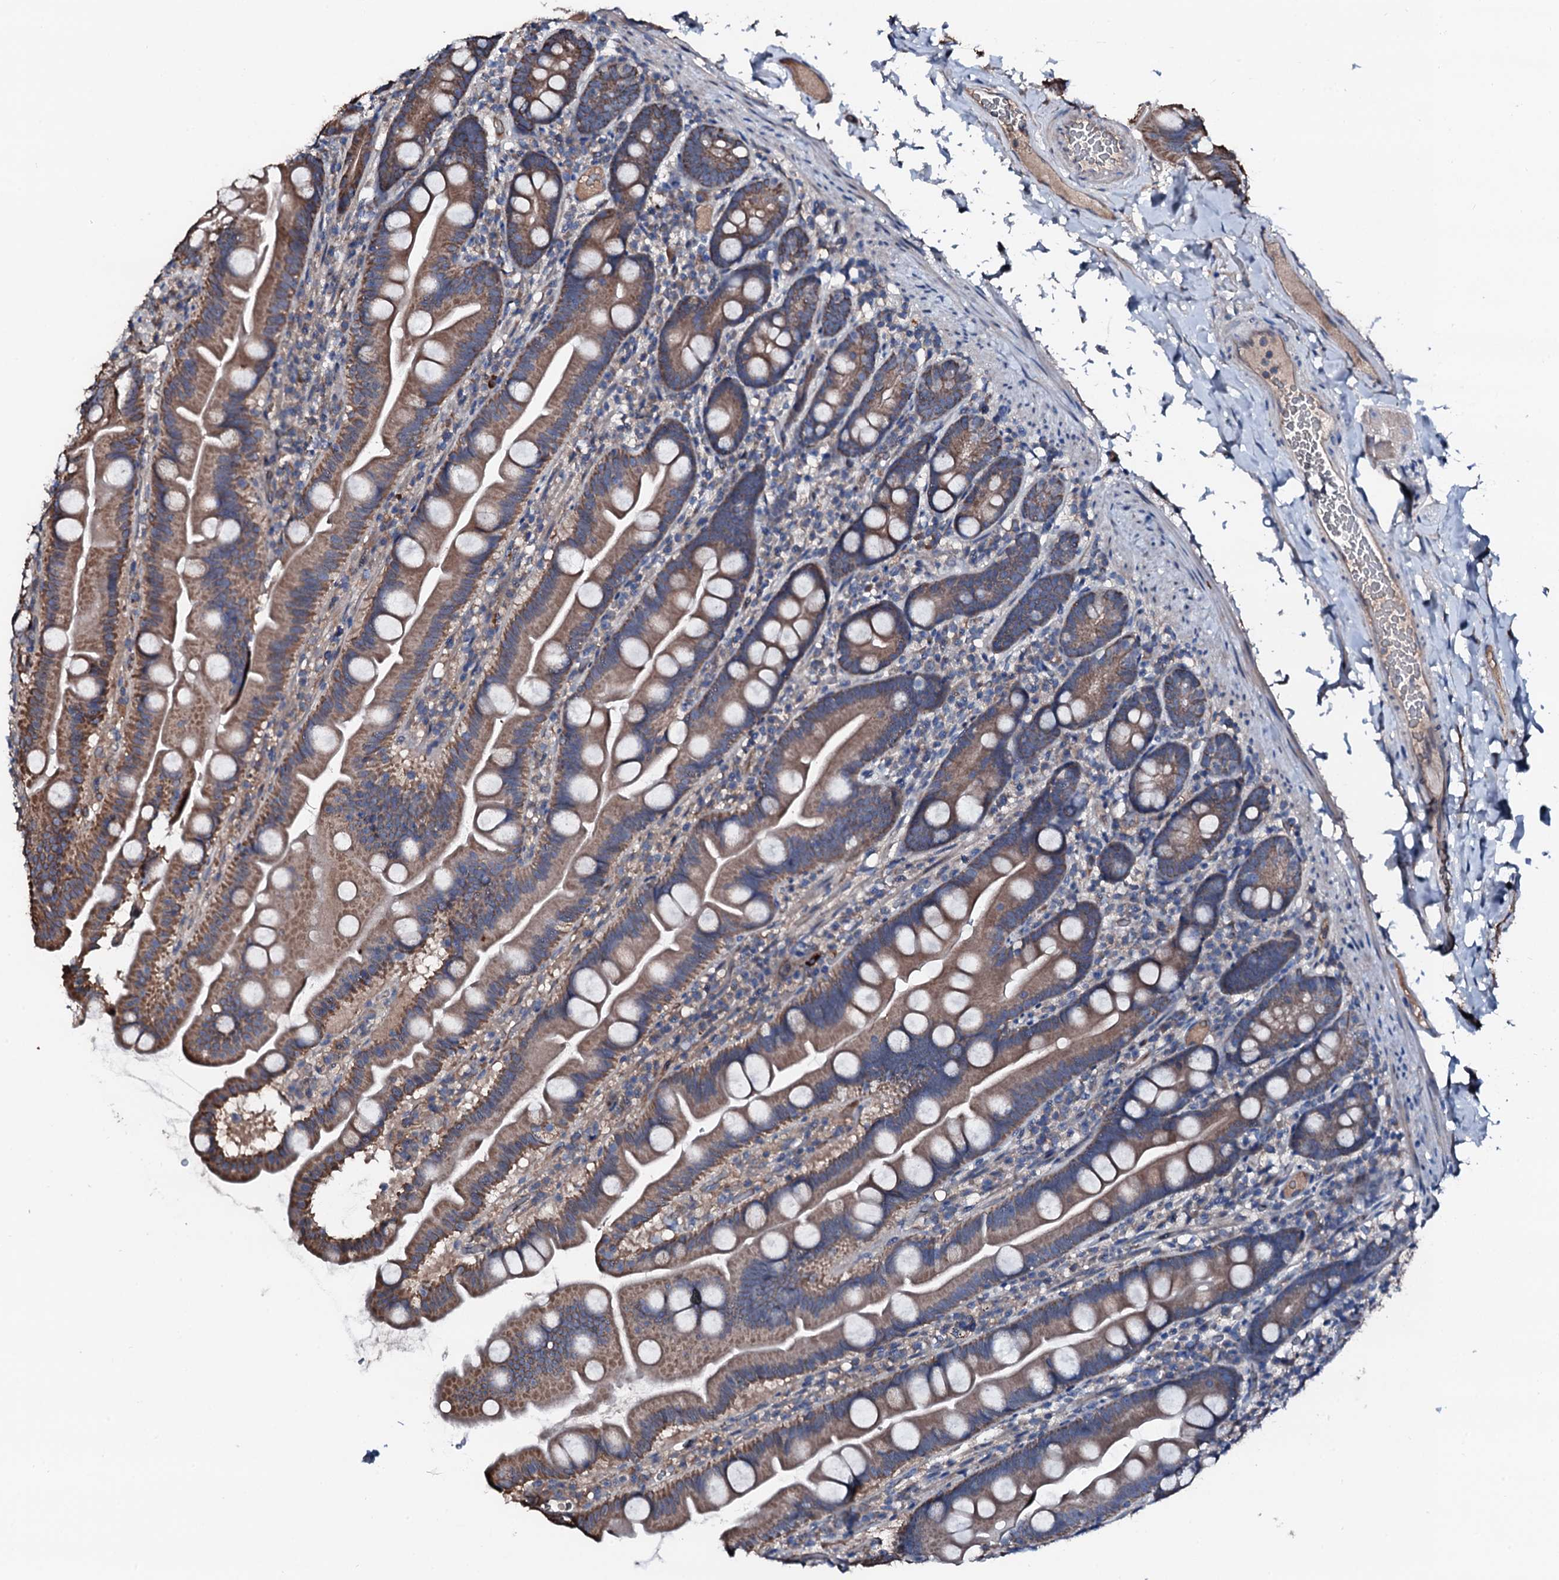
{"staining": {"intensity": "moderate", "quantity": ">75%", "location": "cytoplasmic/membranous"}, "tissue": "small intestine", "cell_type": "Glandular cells", "image_type": "normal", "snomed": [{"axis": "morphology", "description": "Normal tissue, NOS"}, {"axis": "topography", "description": "Small intestine"}], "caption": "Protein staining shows moderate cytoplasmic/membranous staining in about >75% of glandular cells in normal small intestine. Nuclei are stained in blue.", "gene": "TRAFD1", "patient": {"sex": "female", "age": 68}}